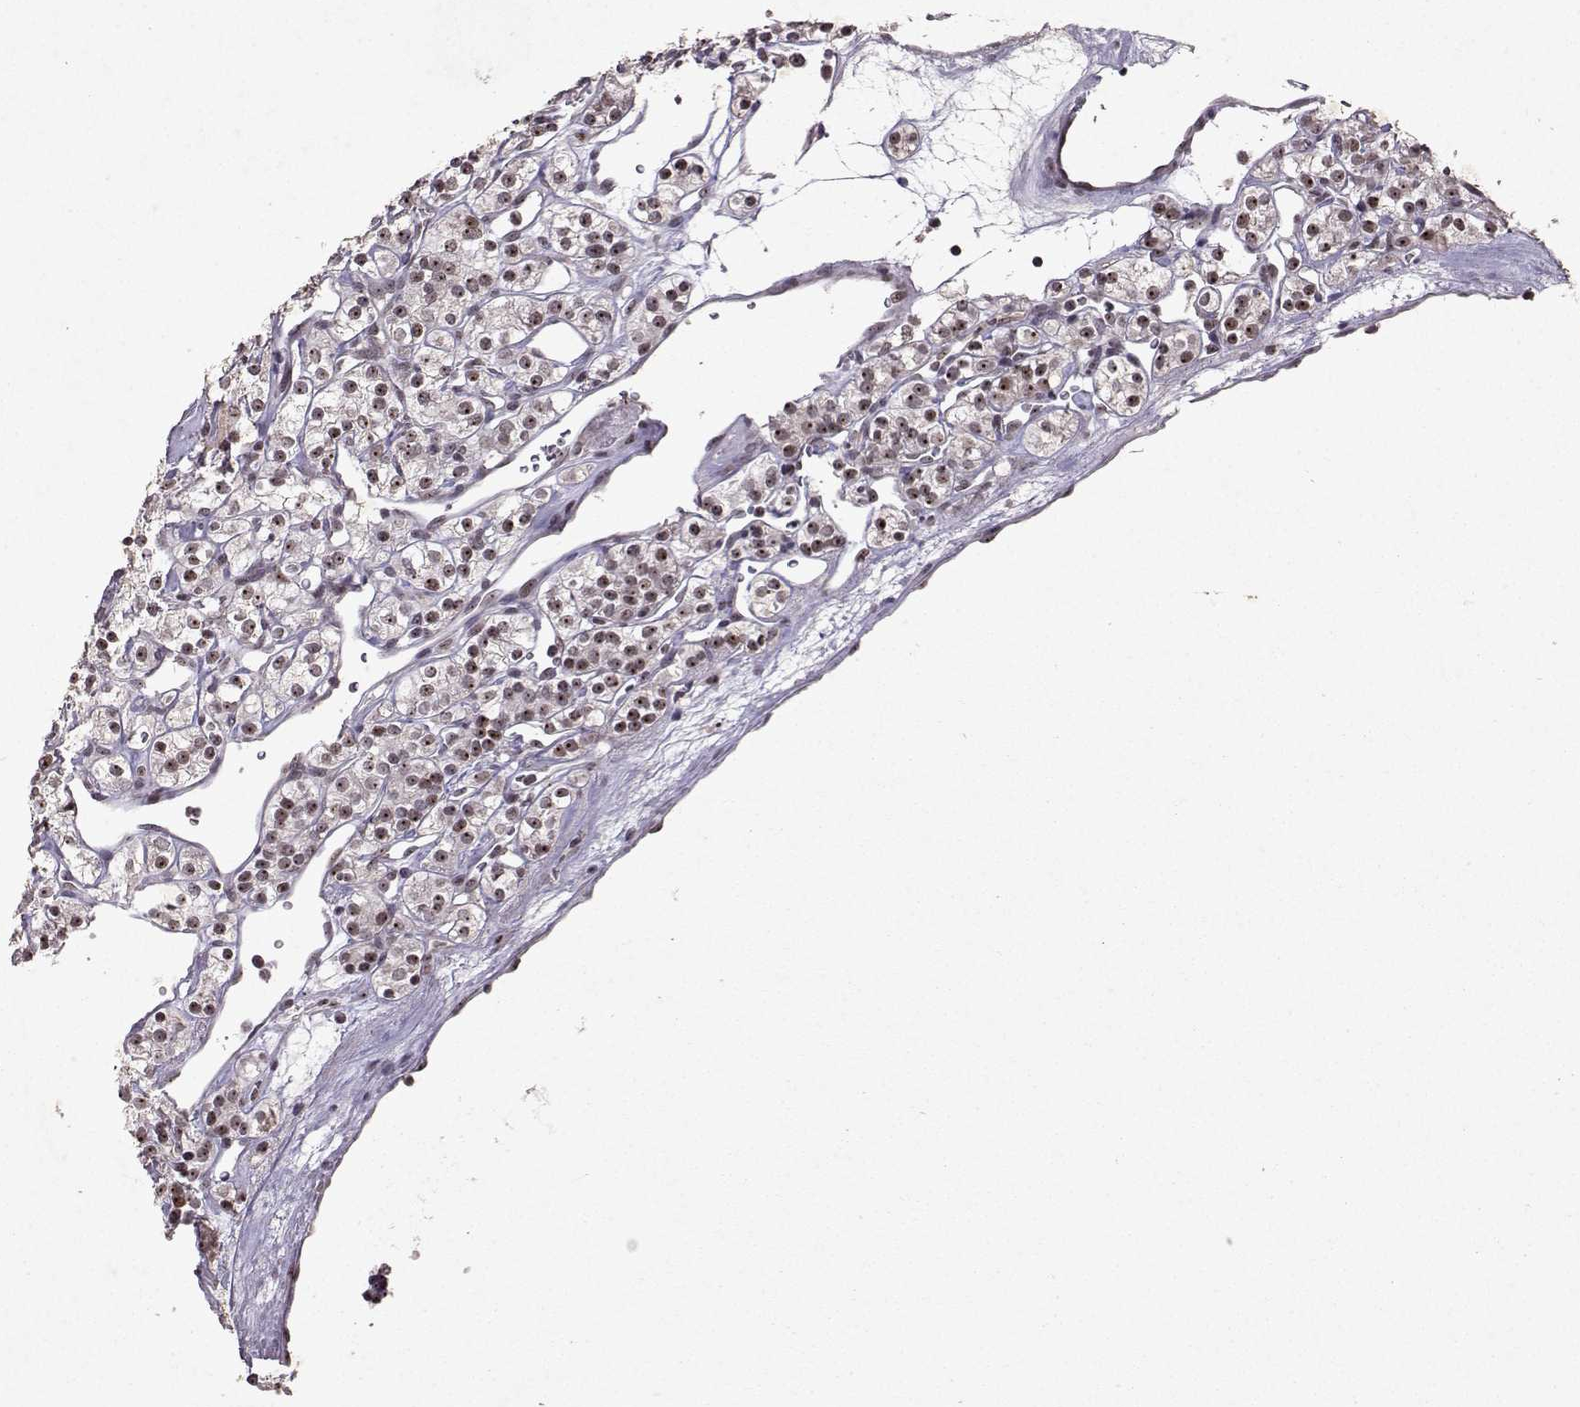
{"staining": {"intensity": "moderate", "quantity": ">75%", "location": "nuclear"}, "tissue": "renal cancer", "cell_type": "Tumor cells", "image_type": "cancer", "snomed": [{"axis": "morphology", "description": "Adenocarcinoma, NOS"}, {"axis": "topography", "description": "Kidney"}], "caption": "Renal cancer (adenocarcinoma) stained with IHC displays moderate nuclear expression in approximately >75% of tumor cells.", "gene": "DDX56", "patient": {"sex": "male", "age": 77}}